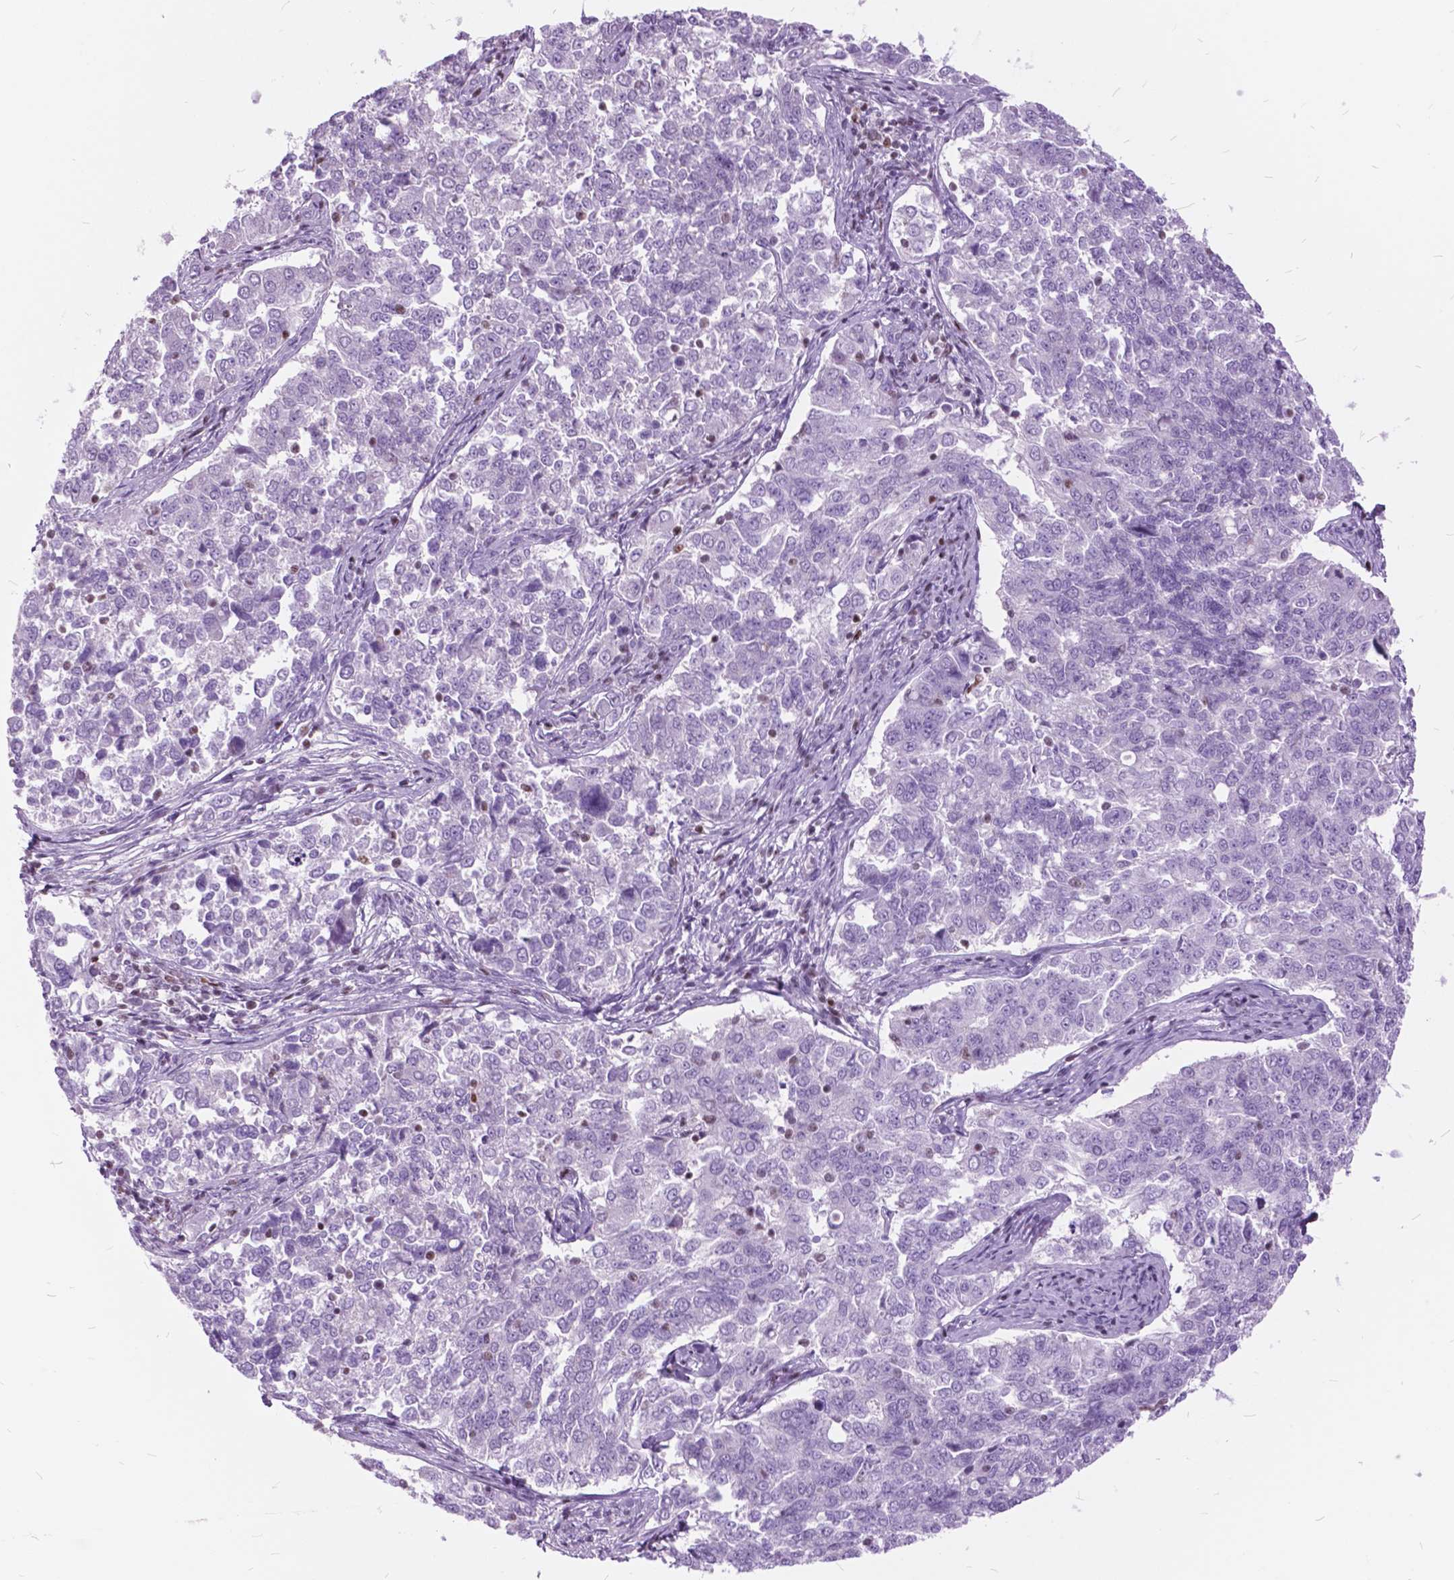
{"staining": {"intensity": "negative", "quantity": "none", "location": "none"}, "tissue": "endometrial cancer", "cell_type": "Tumor cells", "image_type": "cancer", "snomed": [{"axis": "morphology", "description": "Adenocarcinoma, NOS"}, {"axis": "topography", "description": "Endometrium"}], "caption": "Tumor cells show no significant positivity in endometrial cancer.", "gene": "SP140", "patient": {"sex": "female", "age": 43}}